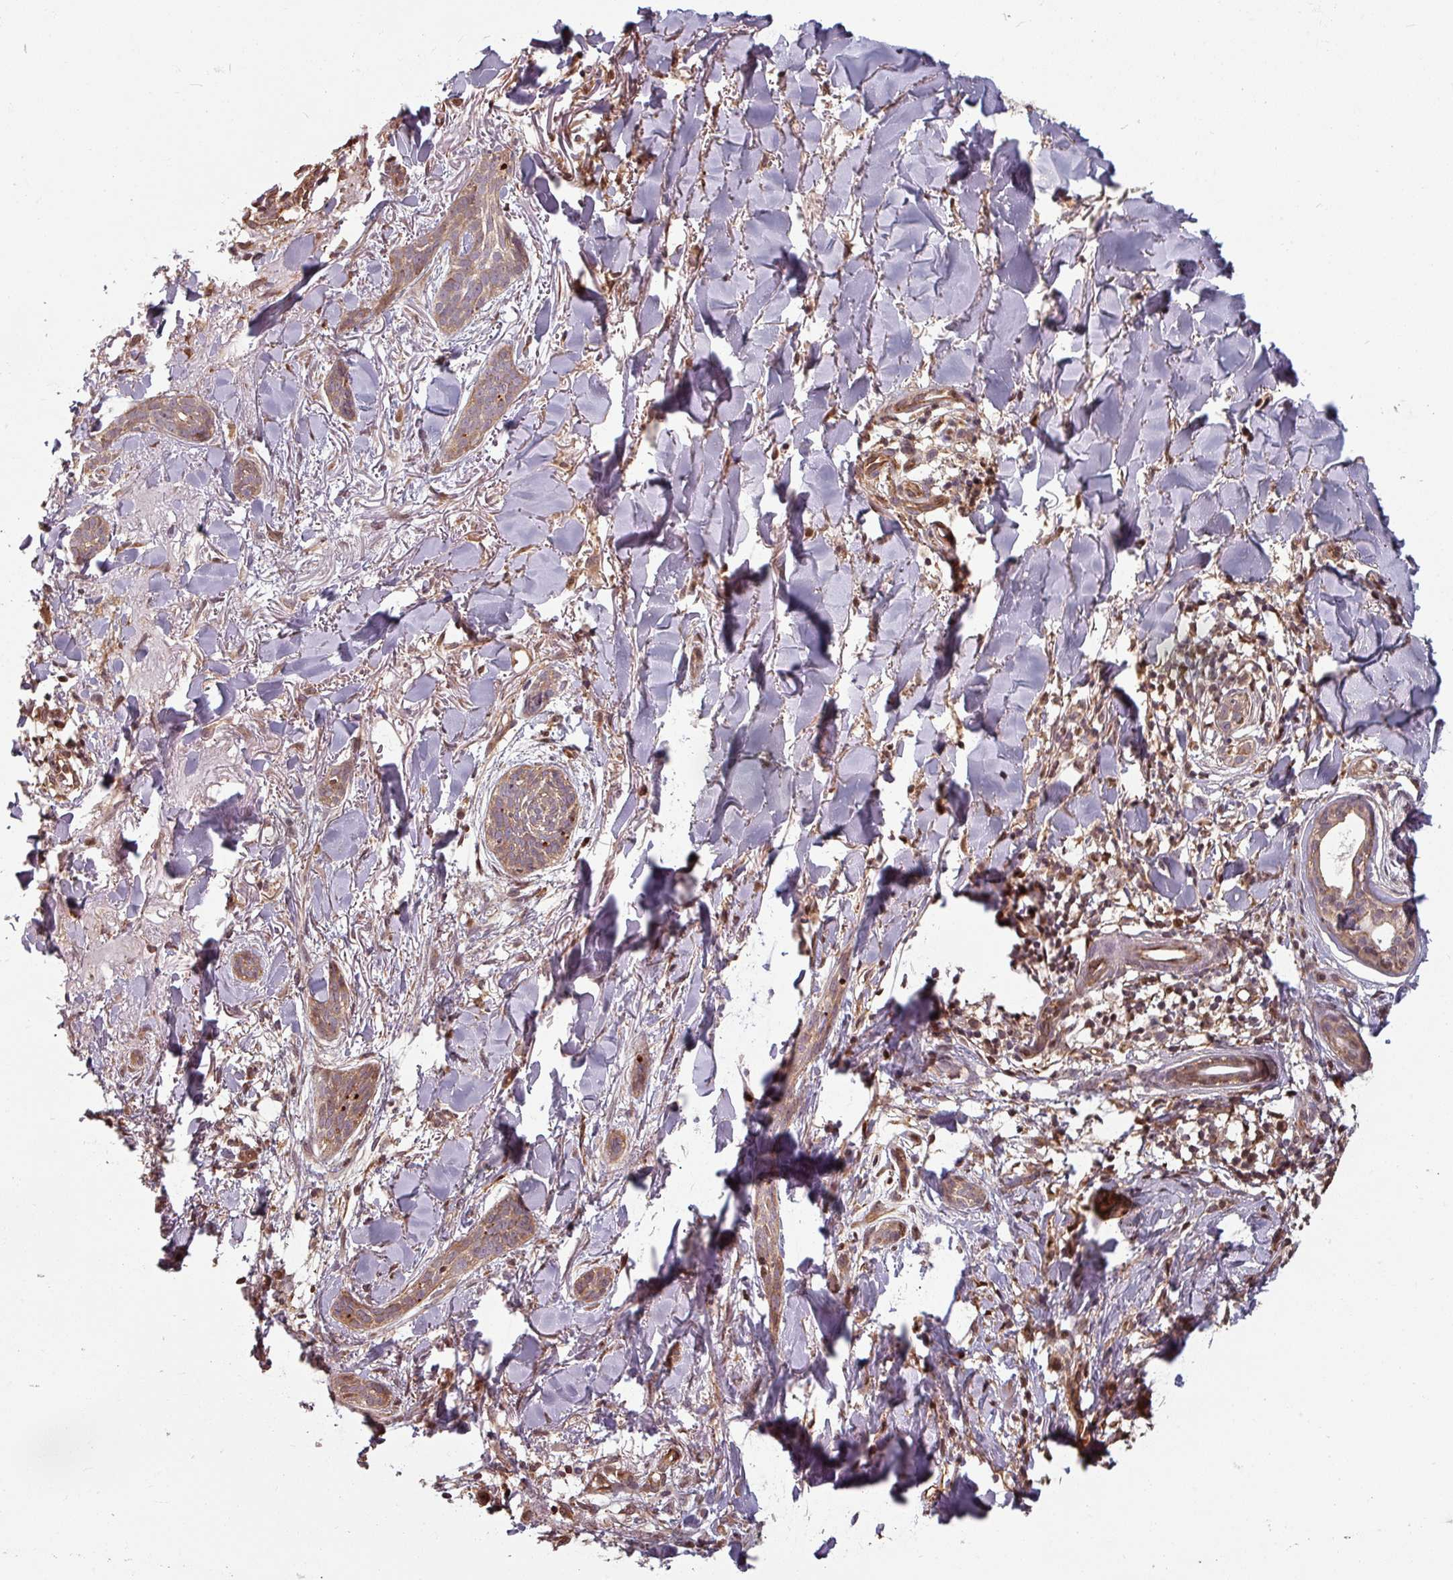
{"staining": {"intensity": "weak", "quantity": ">75%", "location": "cytoplasmic/membranous"}, "tissue": "skin cancer", "cell_type": "Tumor cells", "image_type": "cancer", "snomed": [{"axis": "morphology", "description": "Basal cell carcinoma"}, {"axis": "topography", "description": "Skin"}], "caption": "High-magnification brightfield microscopy of skin basal cell carcinoma stained with DAB (brown) and counterstained with hematoxylin (blue). tumor cells exhibit weak cytoplasmic/membranous positivity is present in about>75% of cells.", "gene": "EID1", "patient": {"sex": "male", "age": 52}}